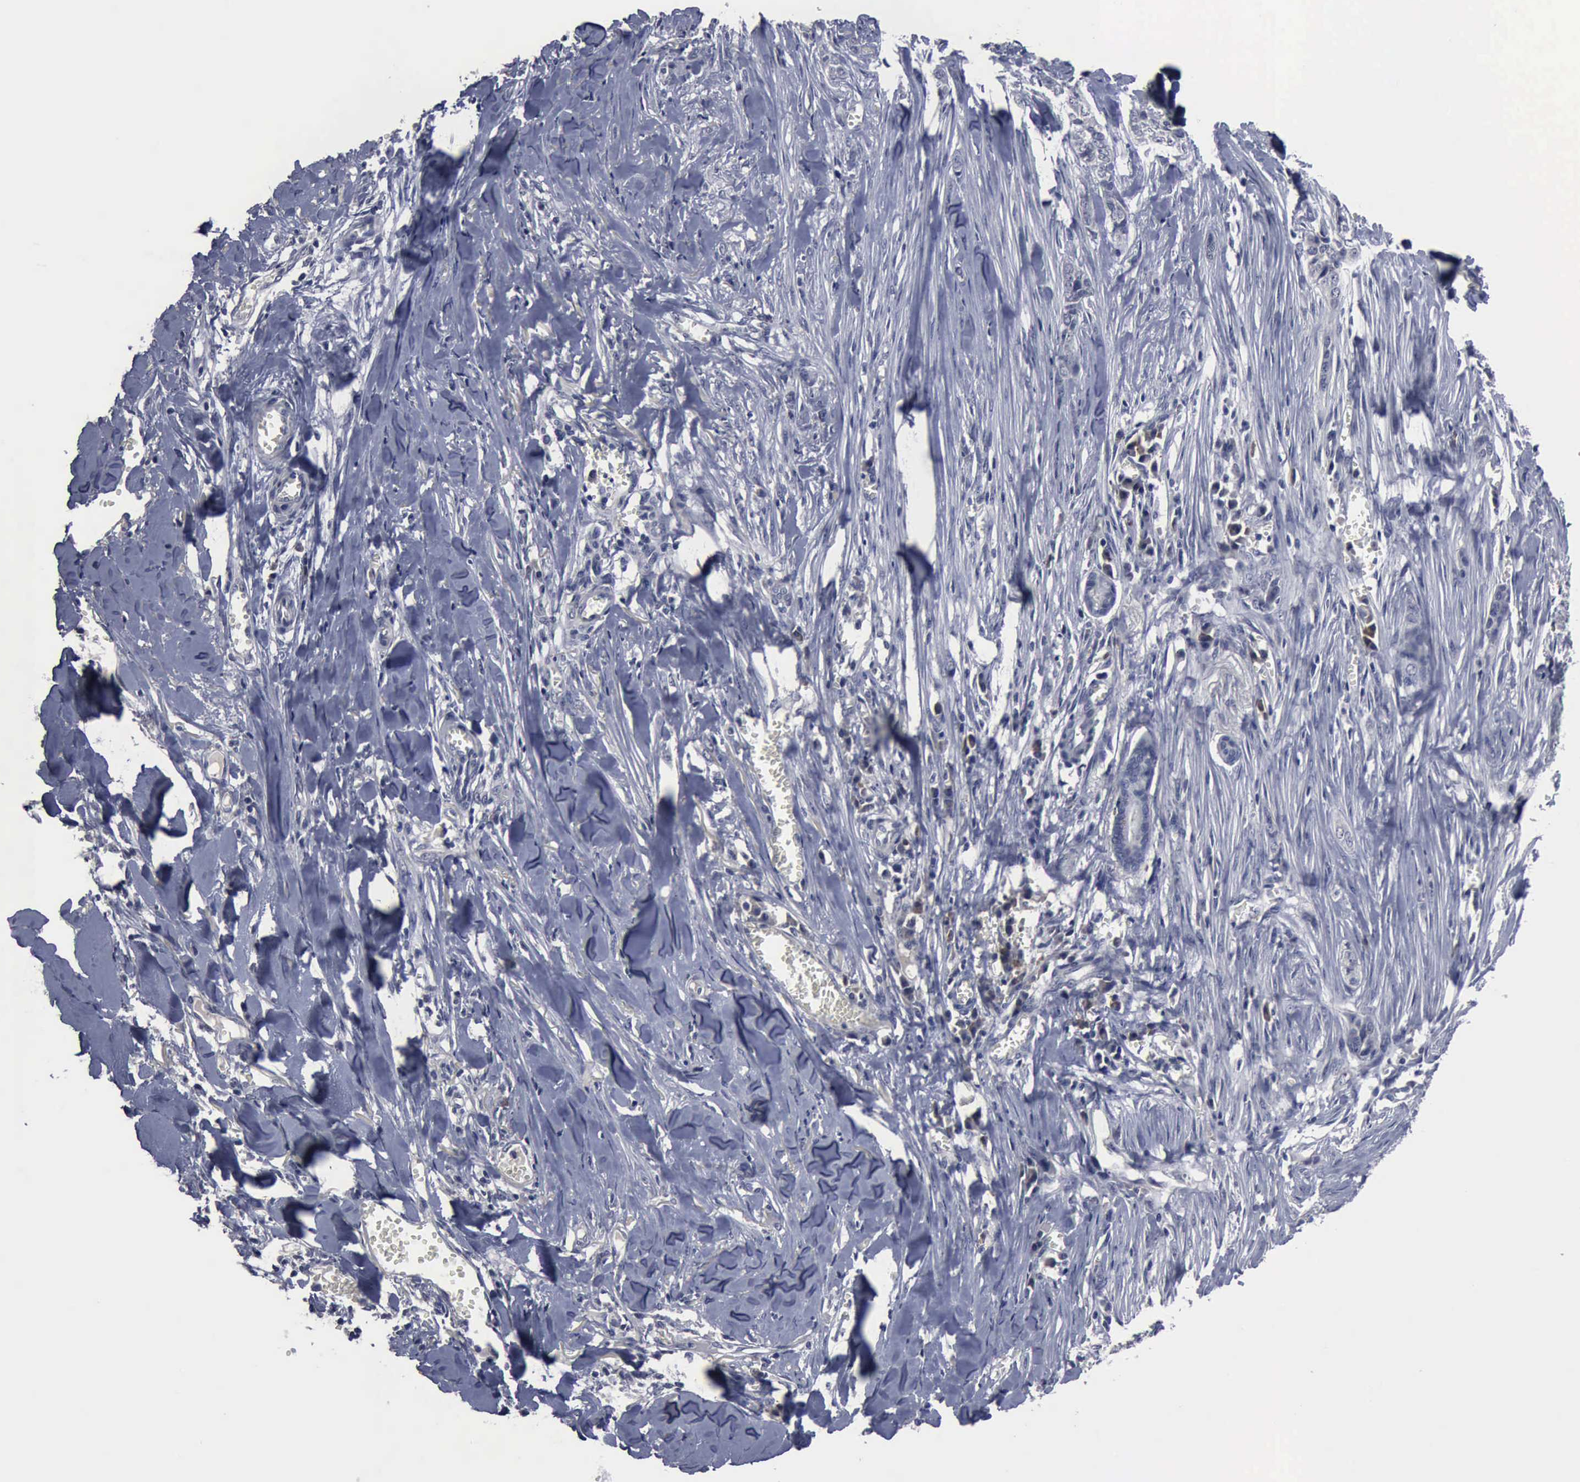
{"staining": {"intensity": "negative", "quantity": "none", "location": "none"}, "tissue": "skin cancer", "cell_type": "Tumor cells", "image_type": "cancer", "snomed": [{"axis": "morphology", "description": "Normal tissue, NOS"}, {"axis": "morphology", "description": "Basal cell carcinoma"}, {"axis": "topography", "description": "Skin"}], "caption": "This is a image of IHC staining of skin cancer (basal cell carcinoma), which shows no staining in tumor cells.", "gene": "MYO18B", "patient": {"sex": "female", "age": 65}}